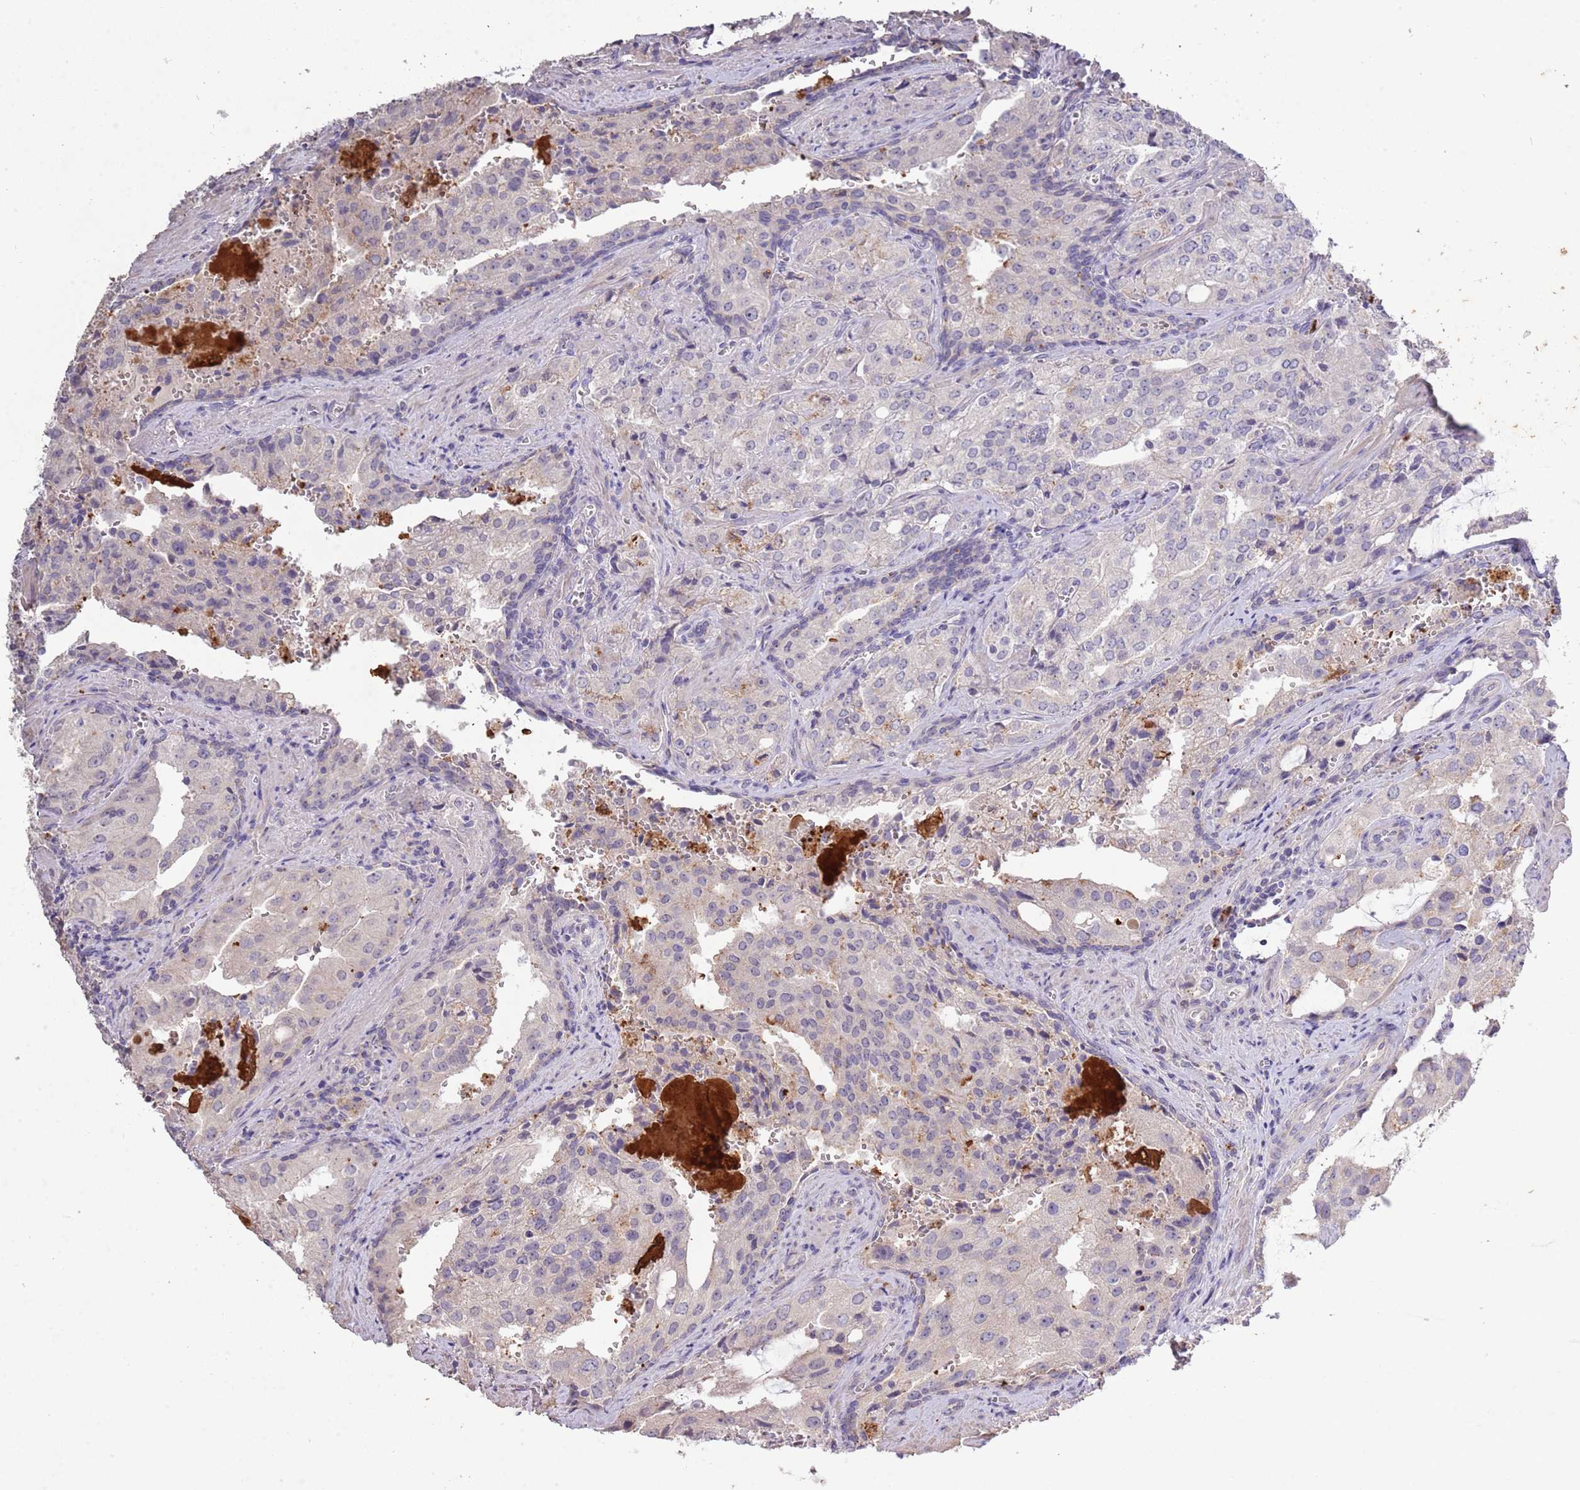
{"staining": {"intensity": "negative", "quantity": "none", "location": "none"}, "tissue": "prostate cancer", "cell_type": "Tumor cells", "image_type": "cancer", "snomed": [{"axis": "morphology", "description": "Adenocarcinoma, High grade"}, {"axis": "topography", "description": "Prostate"}], "caption": "Immunohistochemical staining of prostate high-grade adenocarcinoma exhibits no significant positivity in tumor cells.", "gene": "P2RY13", "patient": {"sex": "male", "age": 68}}